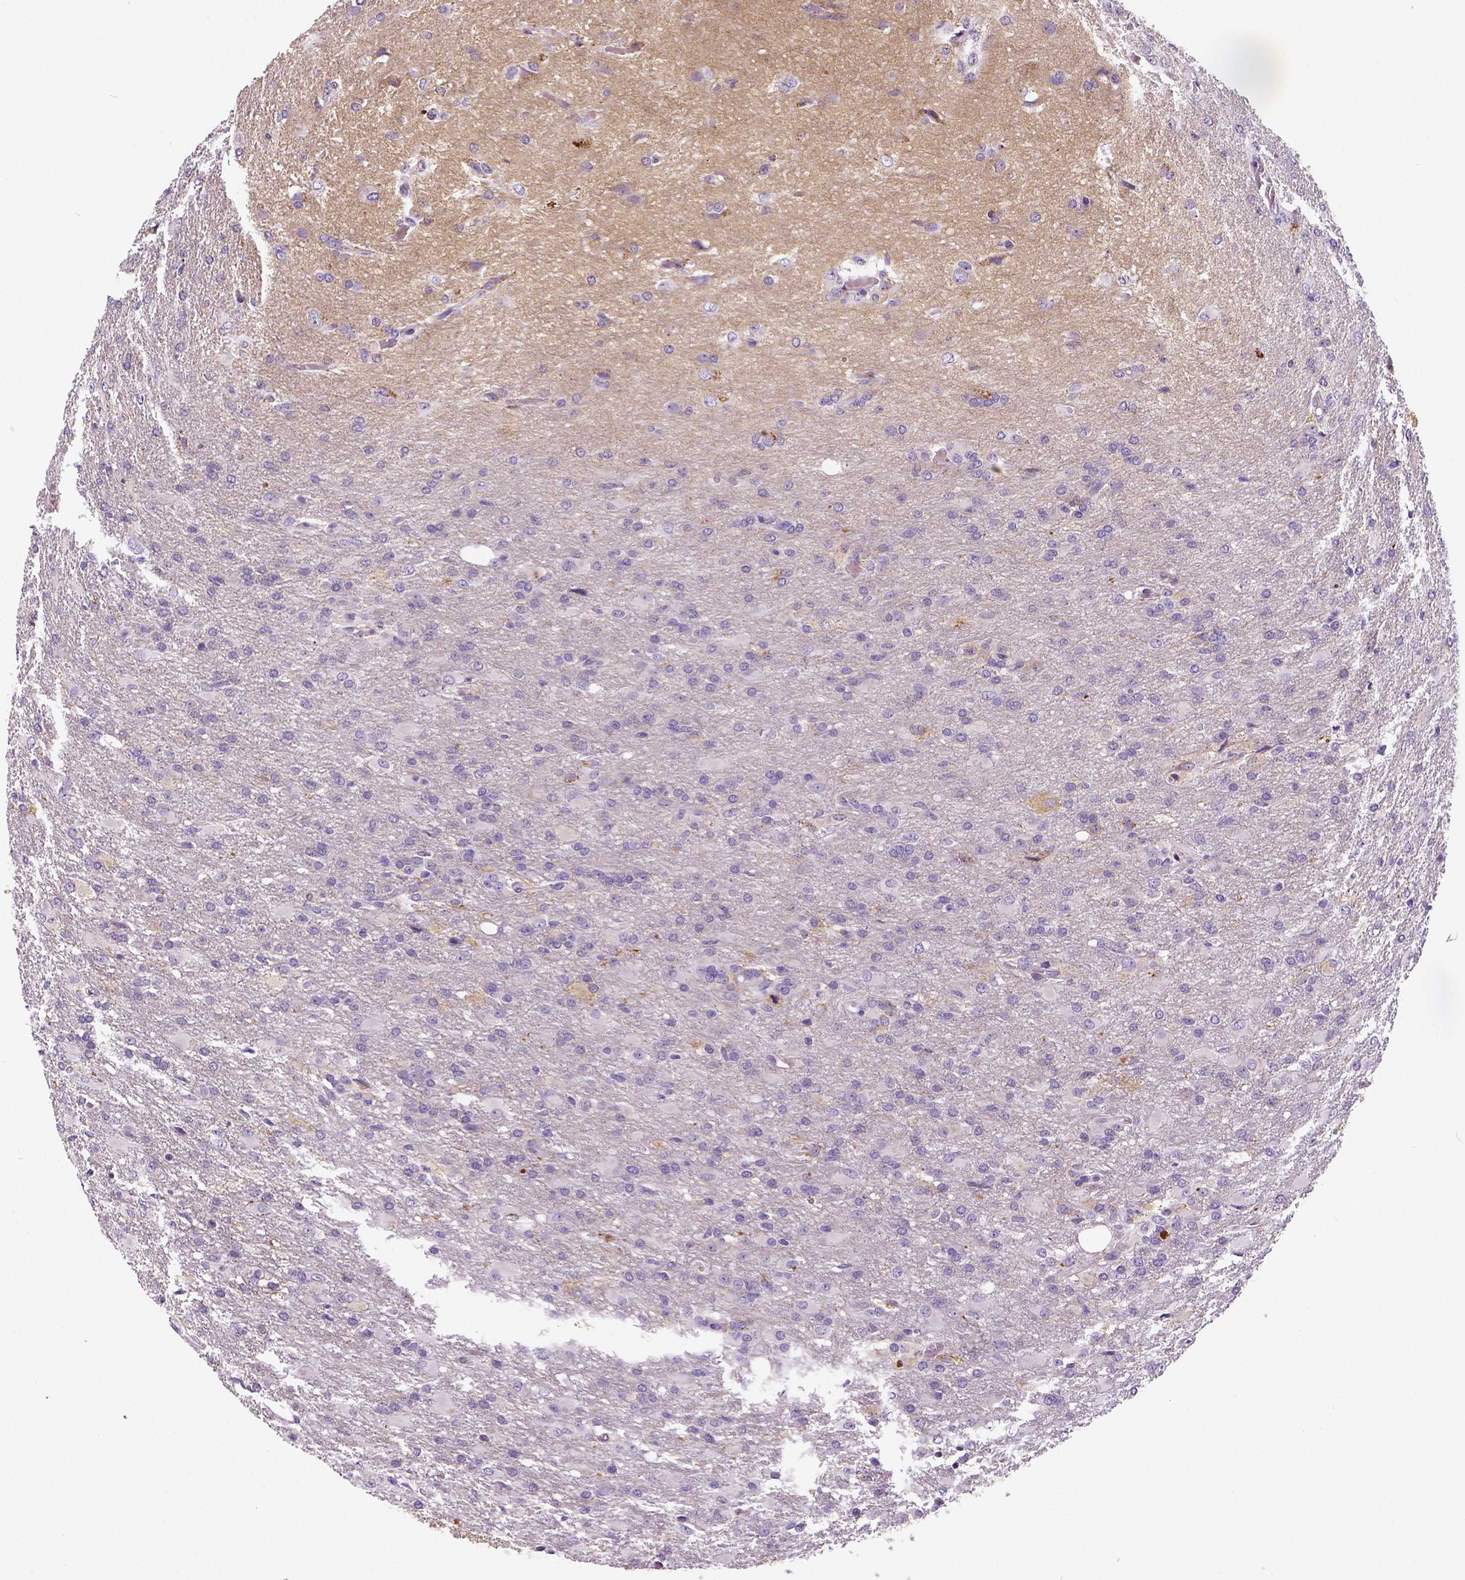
{"staining": {"intensity": "negative", "quantity": "none", "location": "none"}, "tissue": "glioma", "cell_type": "Tumor cells", "image_type": "cancer", "snomed": [{"axis": "morphology", "description": "Glioma, malignant, High grade"}, {"axis": "topography", "description": "Brain"}], "caption": "The photomicrograph reveals no significant staining in tumor cells of malignant glioma (high-grade). (DAB IHC, high magnification).", "gene": "TSPAN7", "patient": {"sex": "male", "age": 68}}